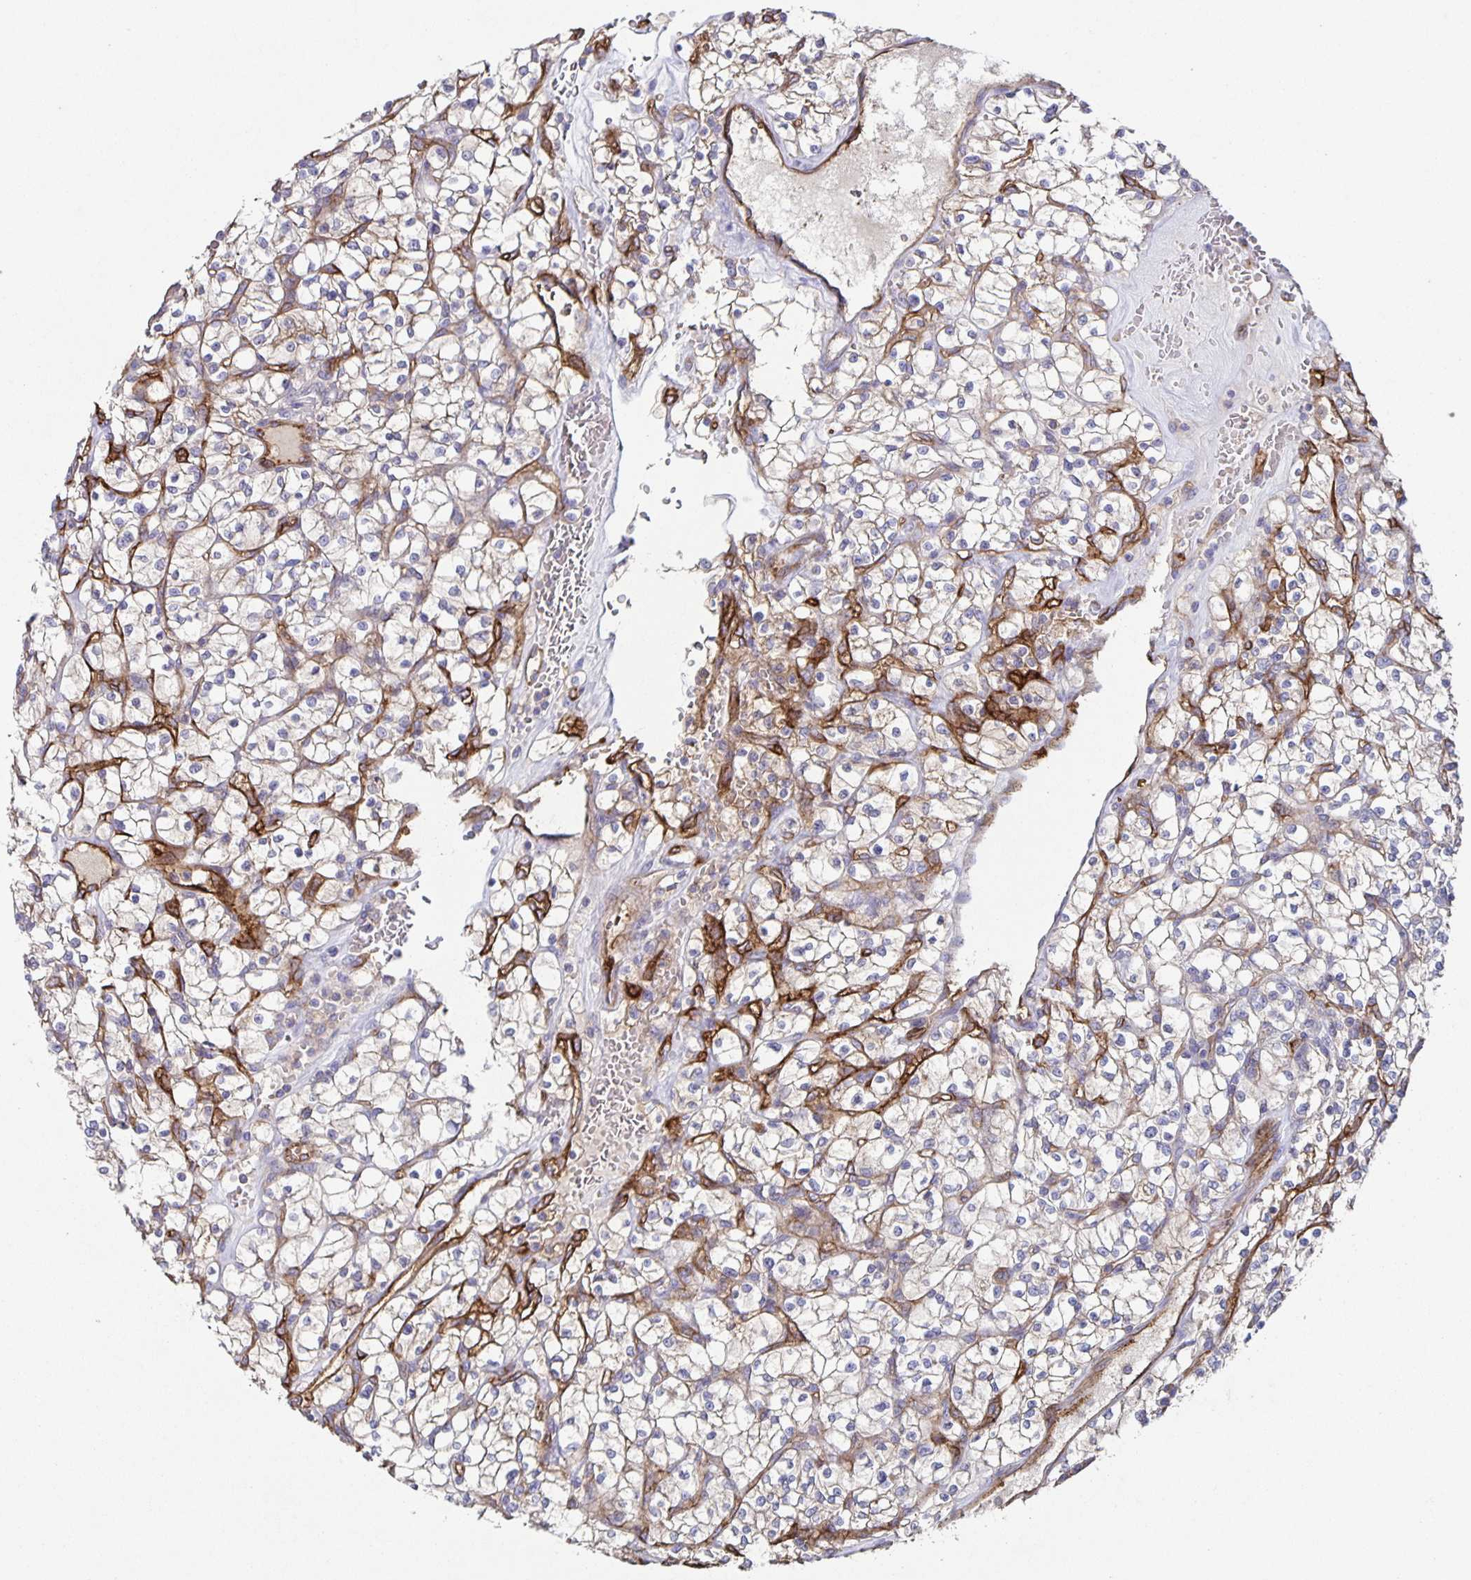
{"staining": {"intensity": "negative", "quantity": "none", "location": "none"}, "tissue": "renal cancer", "cell_type": "Tumor cells", "image_type": "cancer", "snomed": [{"axis": "morphology", "description": "Adenocarcinoma, NOS"}, {"axis": "topography", "description": "Kidney"}], "caption": "This photomicrograph is of renal cancer (adenocarcinoma) stained with IHC to label a protein in brown with the nuclei are counter-stained blue. There is no positivity in tumor cells. The staining was performed using DAB (3,3'-diaminobenzidine) to visualize the protein expression in brown, while the nuclei were stained in blue with hematoxylin (Magnification: 20x).", "gene": "ITGA2", "patient": {"sex": "female", "age": 64}}